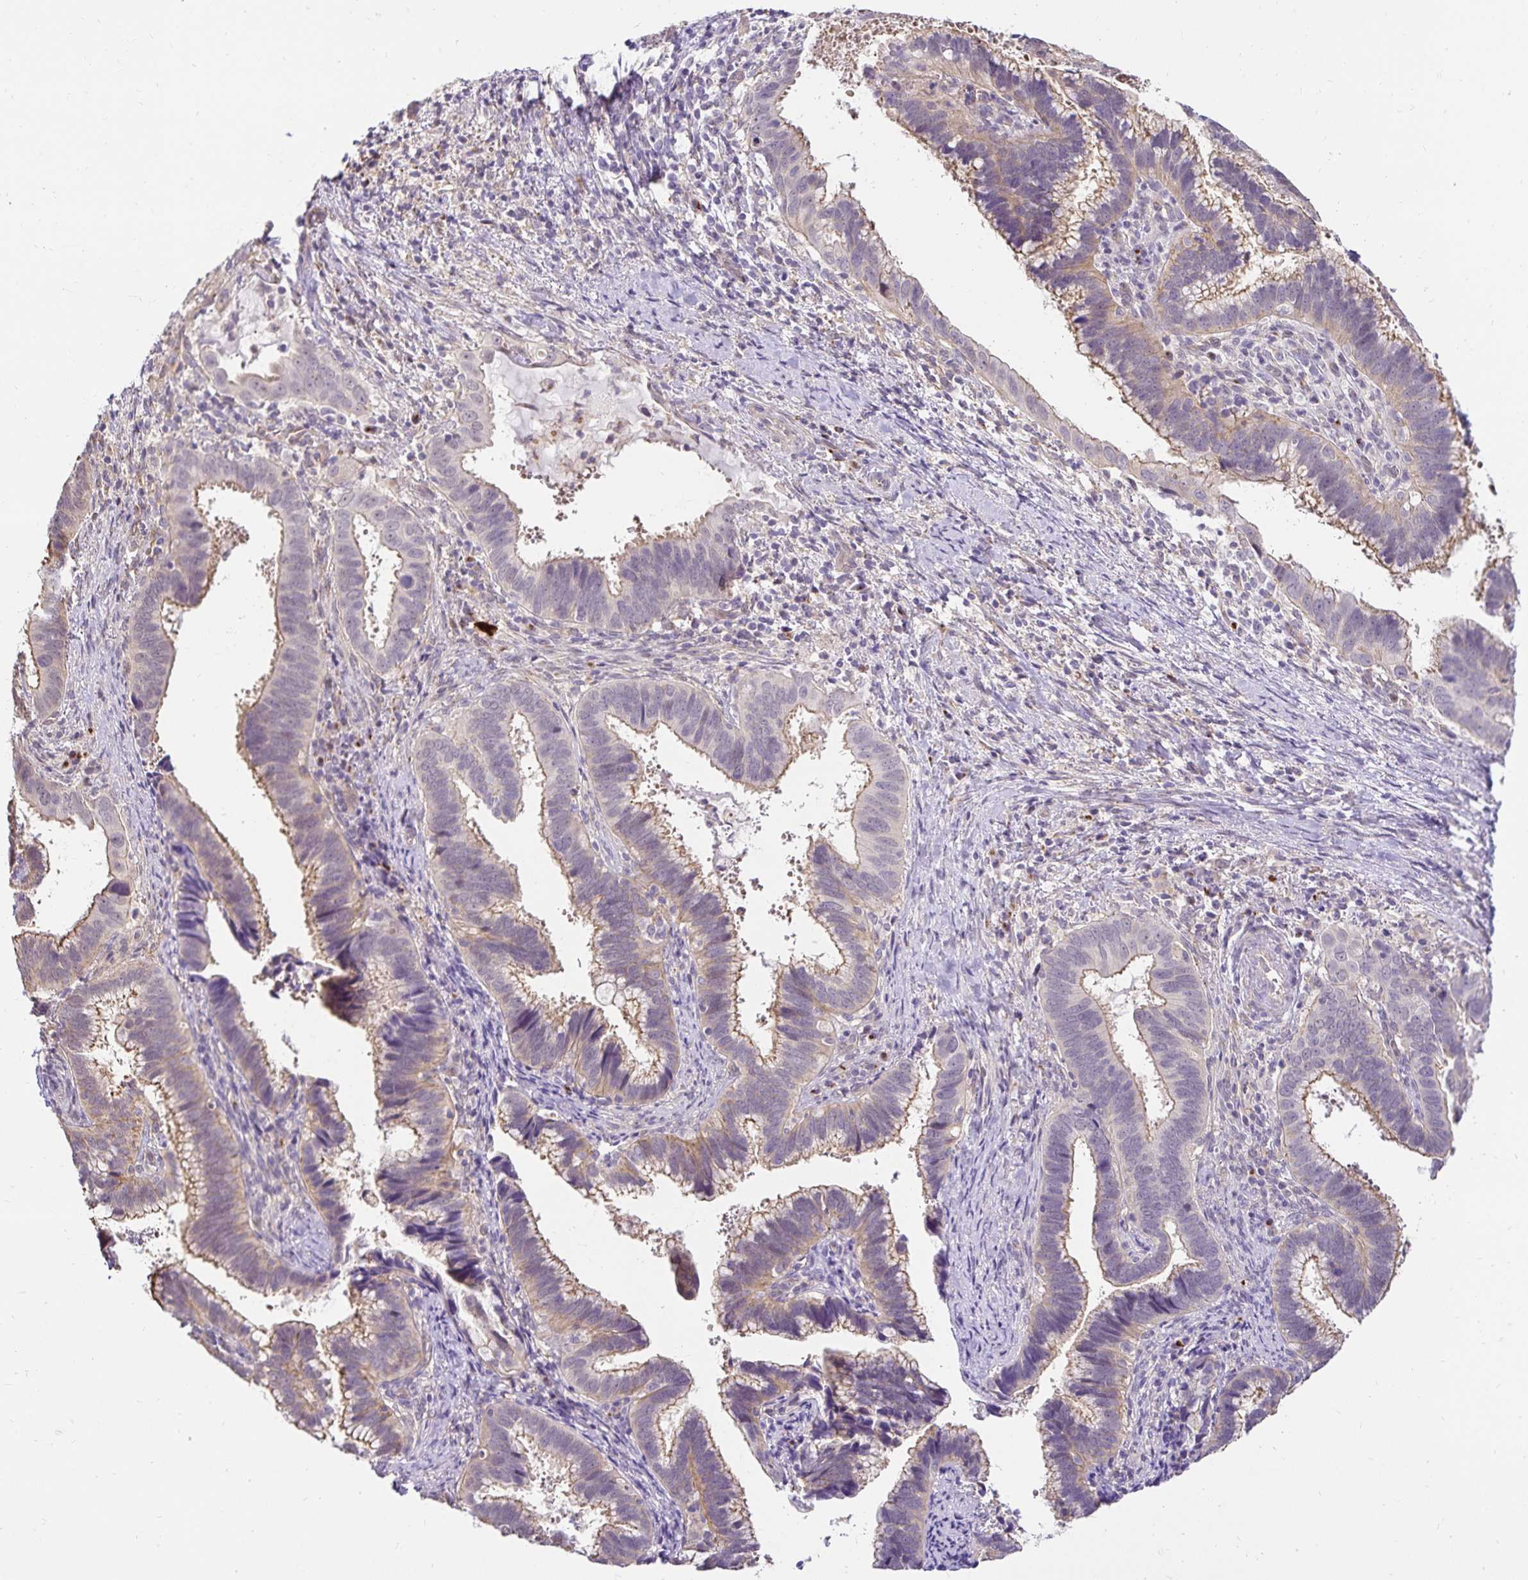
{"staining": {"intensity": "weak", "quantity": "25%-75%", "location": "cytoplasmic/membranous"}, "tissue": "cervical cancer", "cell_type": "Tumor cells", "image_type": "cancer", "snomed": [{"axis": "morphology", "description": "Adenocarcinoma, NOS"}, {"axis": "topography", "description": "Cervix"}], "caption": "A histopathology image of human cervical cancer stained for a protein reveals weak cytoplasmic/membranous brown staining in tumor cells.", "gene": "SLC9A1", "patient": {"sex": "female", "age": 56}}